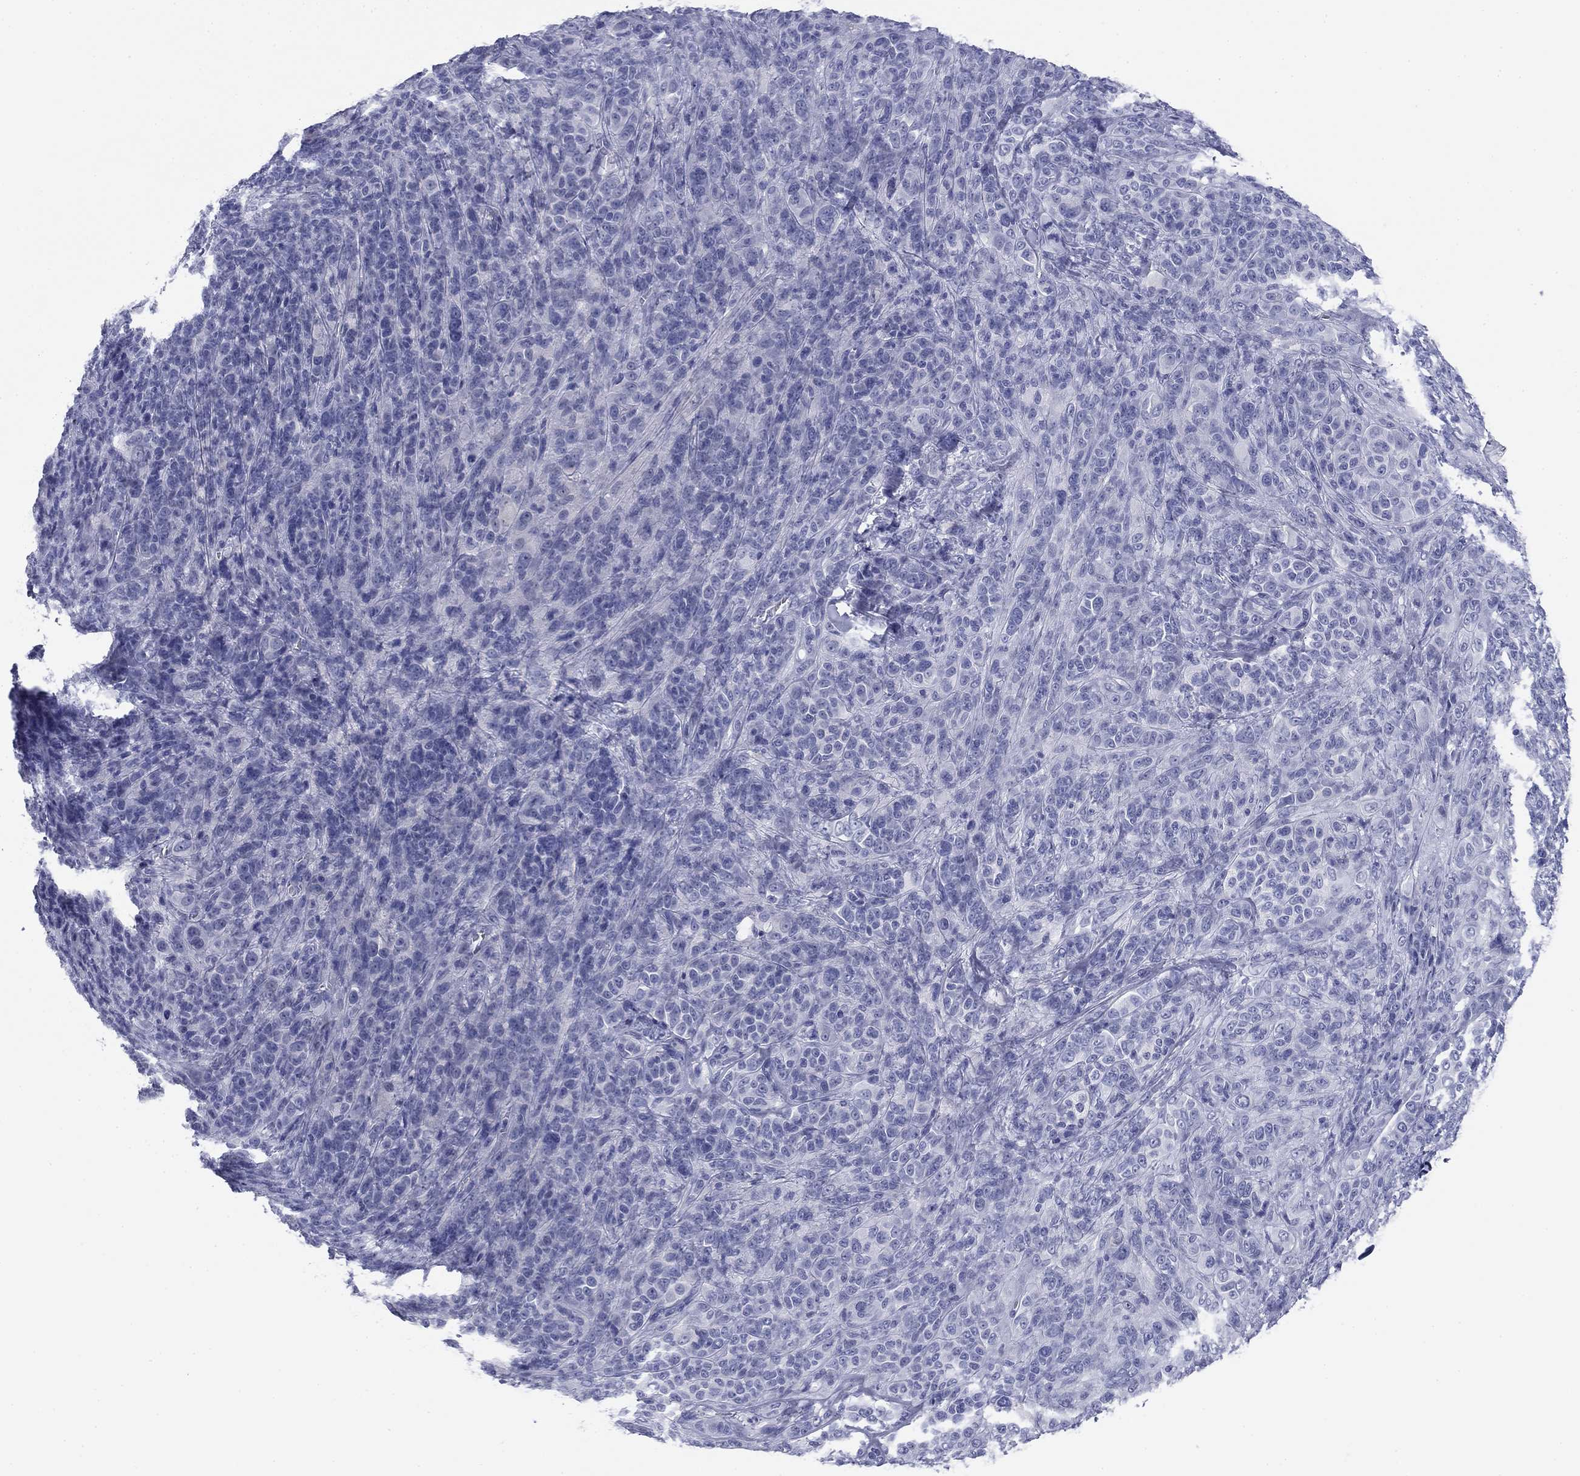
{"staining": {"intensity": "negative", "quantity": "none", "location": "none"}, "tissue": "melanoma", "cell_type": "Tumor cells", "image_type": "cancer", "snomed": [{"axis": "morphology", "description": "Malignant melanoma, NOS"}, {"axis": "topography", "description": "Skin"}], "caption": "A high-resolution image shows immunohistochemistry staining of malignant melanoma, which demonstrates no significant positivity in tumor cells.", "gene": "KCNH1", "patient": {"sex": "female", "age": 87}}